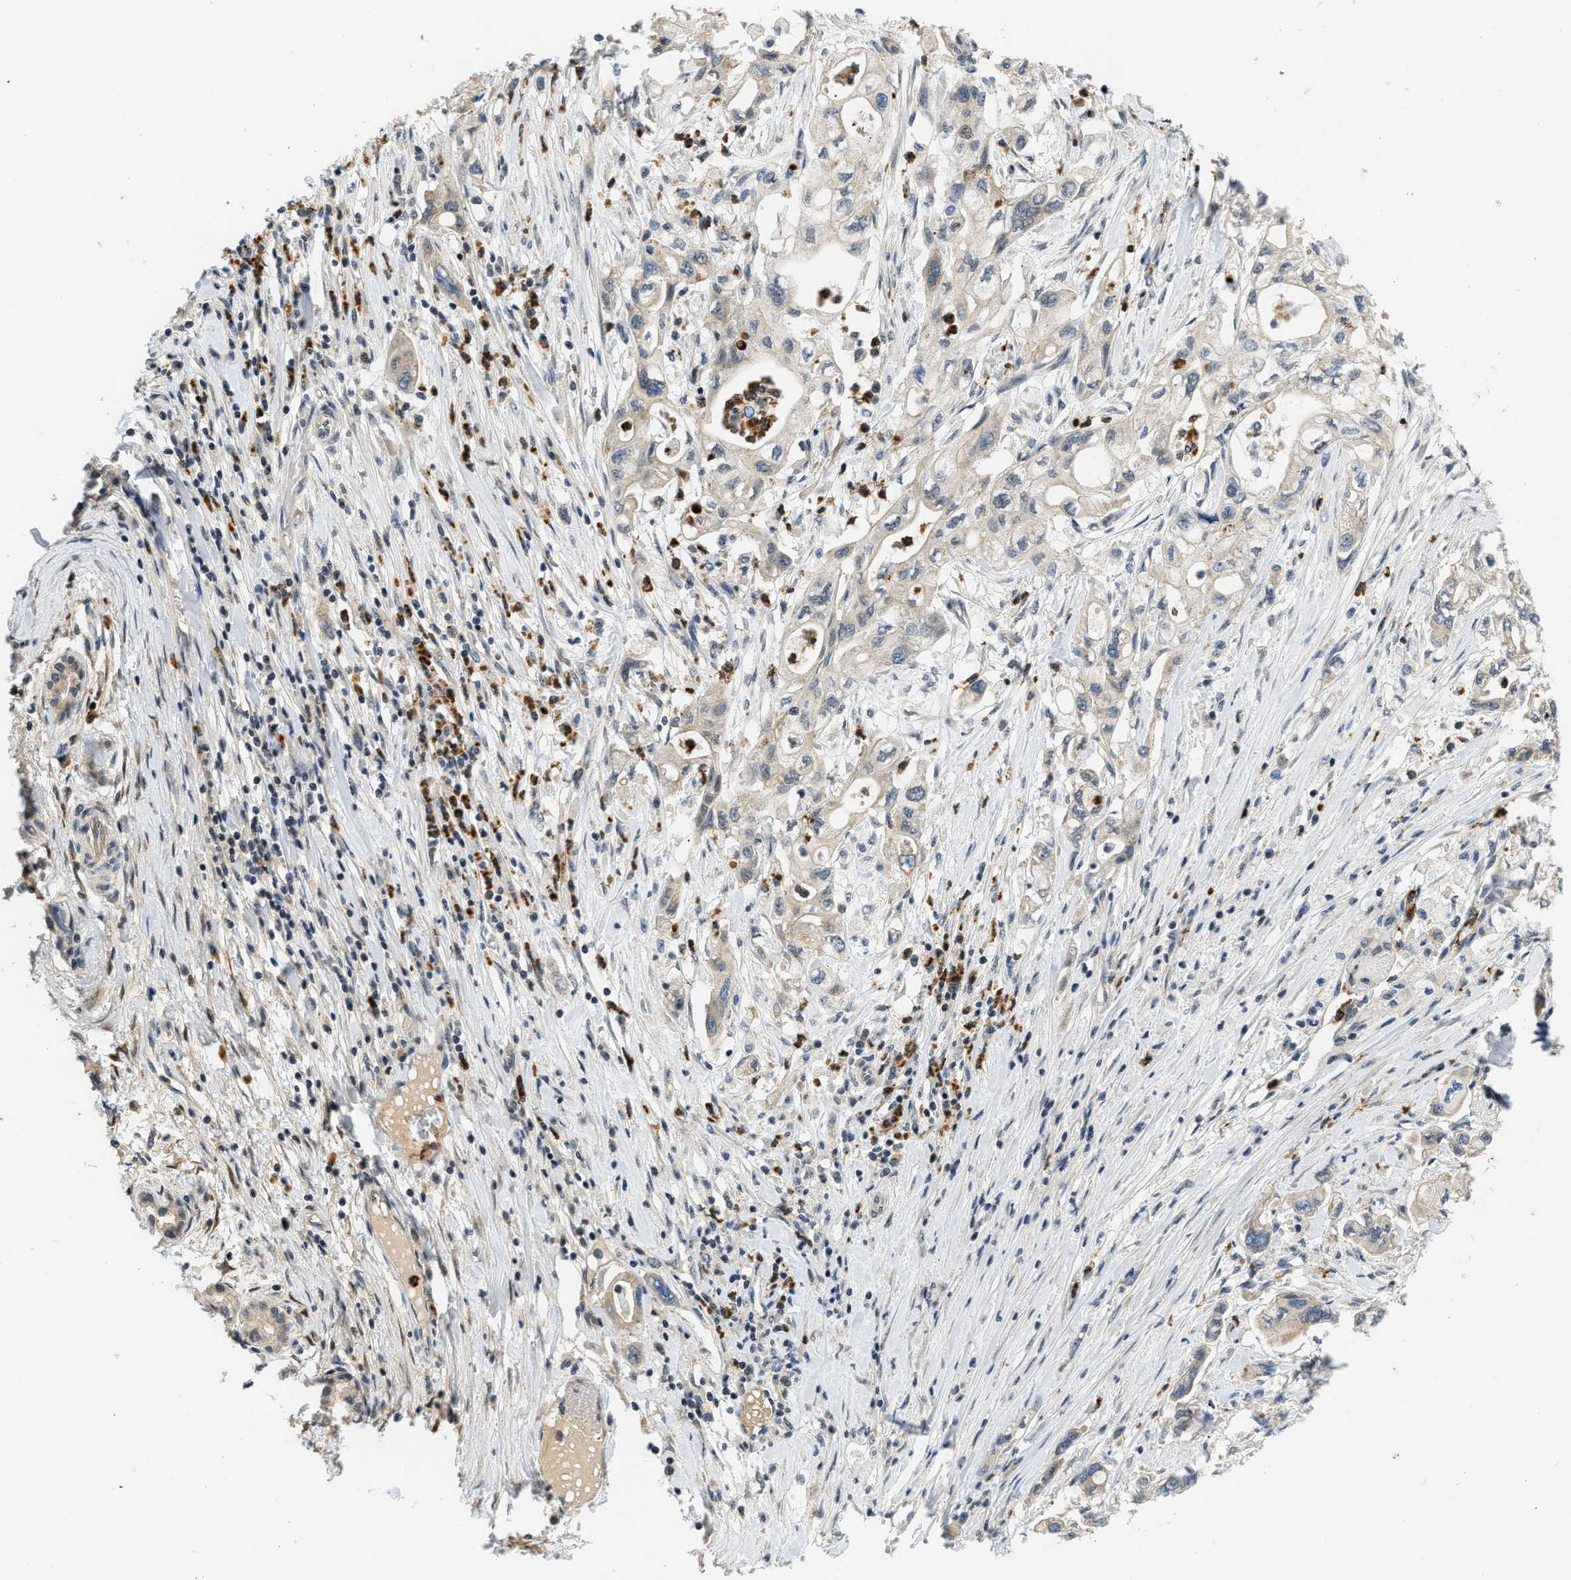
{"staining": {"intensity": "weak", "quantity": "<25%", "location": "cytoplasmic/membranous"}, "tissue": "pancreatic cancer", "cell_type": "Tumor cells", "image_type": "cancer", "snomed": [{"axis": "morphology", "description": "Adenocarcinoma, NOS"}, {"axis": "topography", "description": "Pancreas"}], "caption": "Immunohistochemistry micrograph of neoplastic tissue: human adenocarcinoma (pancreatic) stained with DAB (3,3'-diaminobenzidine) demonstrates no significant protein positivity in tumor cells. The staining was performed using DAB to visualize the protein expression in brown, while the nuclei were stained in blue with hematoxylin (Magnification: 20x).", "gene": "KMT2A", "patient": {"sex": "male", "age": 79}}